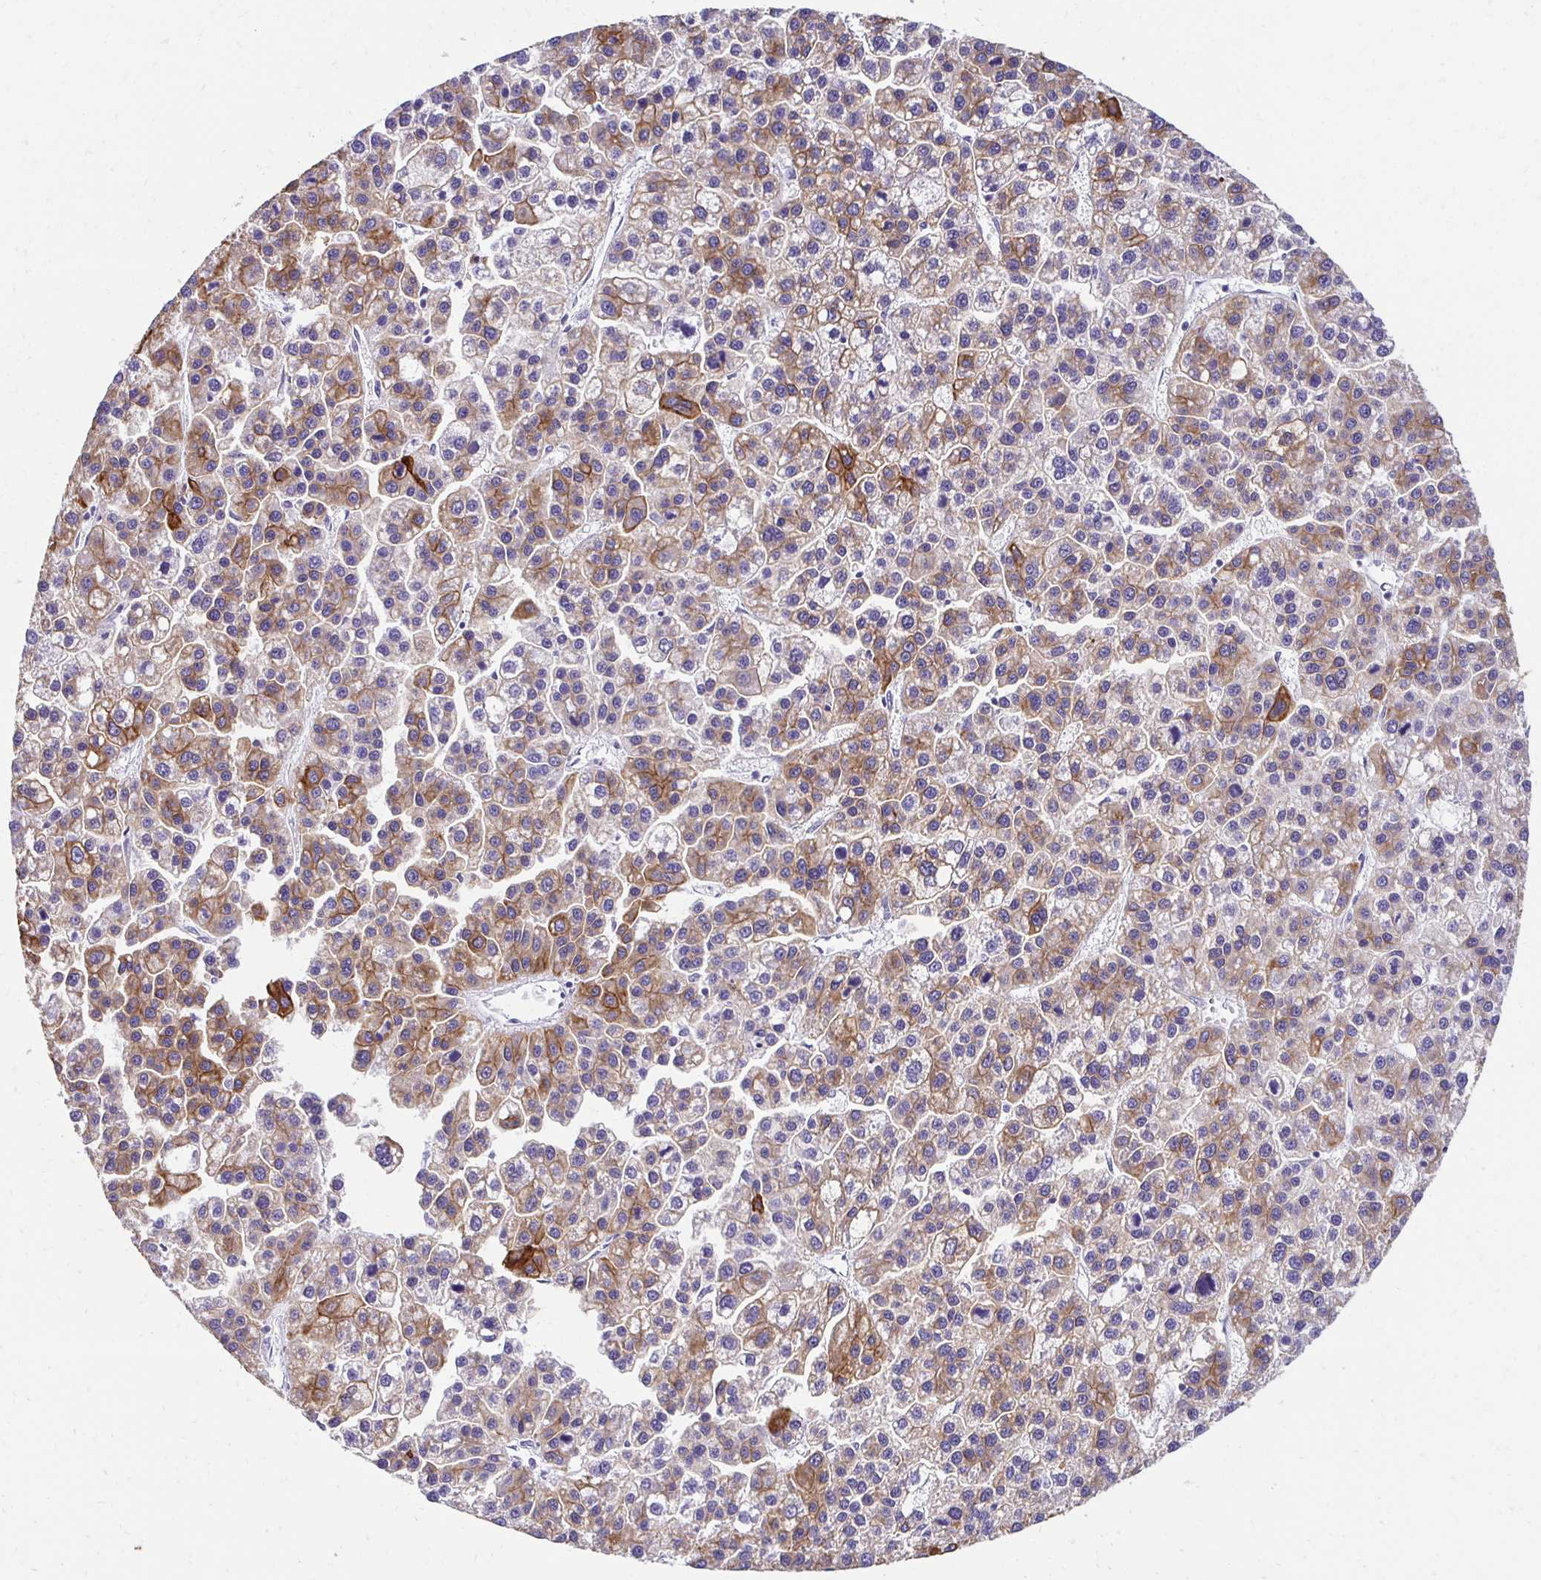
{"staining": {"intensity": "moderate", "quantity": "25%-75%", "location": "cytoplasmic/membranous"}, "tissue": "liver cancer", "cell_type": "Tumor cells", "image_type": "cancer", "snomed": [{"axis": "morphology", "description": "Carcinoma, Hepatocellular, NOS"}, {"axis": "topography", "description": "Liver"}], "caption": "This photomicrograph demonstrates liver cancer (hepatocellular carcinoma) stained with IHC to label a protein in brown. The cytoplasmic/membranous of tumor cells show moderate positivity for the protein. Nuclei are counter-stained blue.", "gene": "C1QTNF2", "patient": {"sex": "female", "age": 58}}